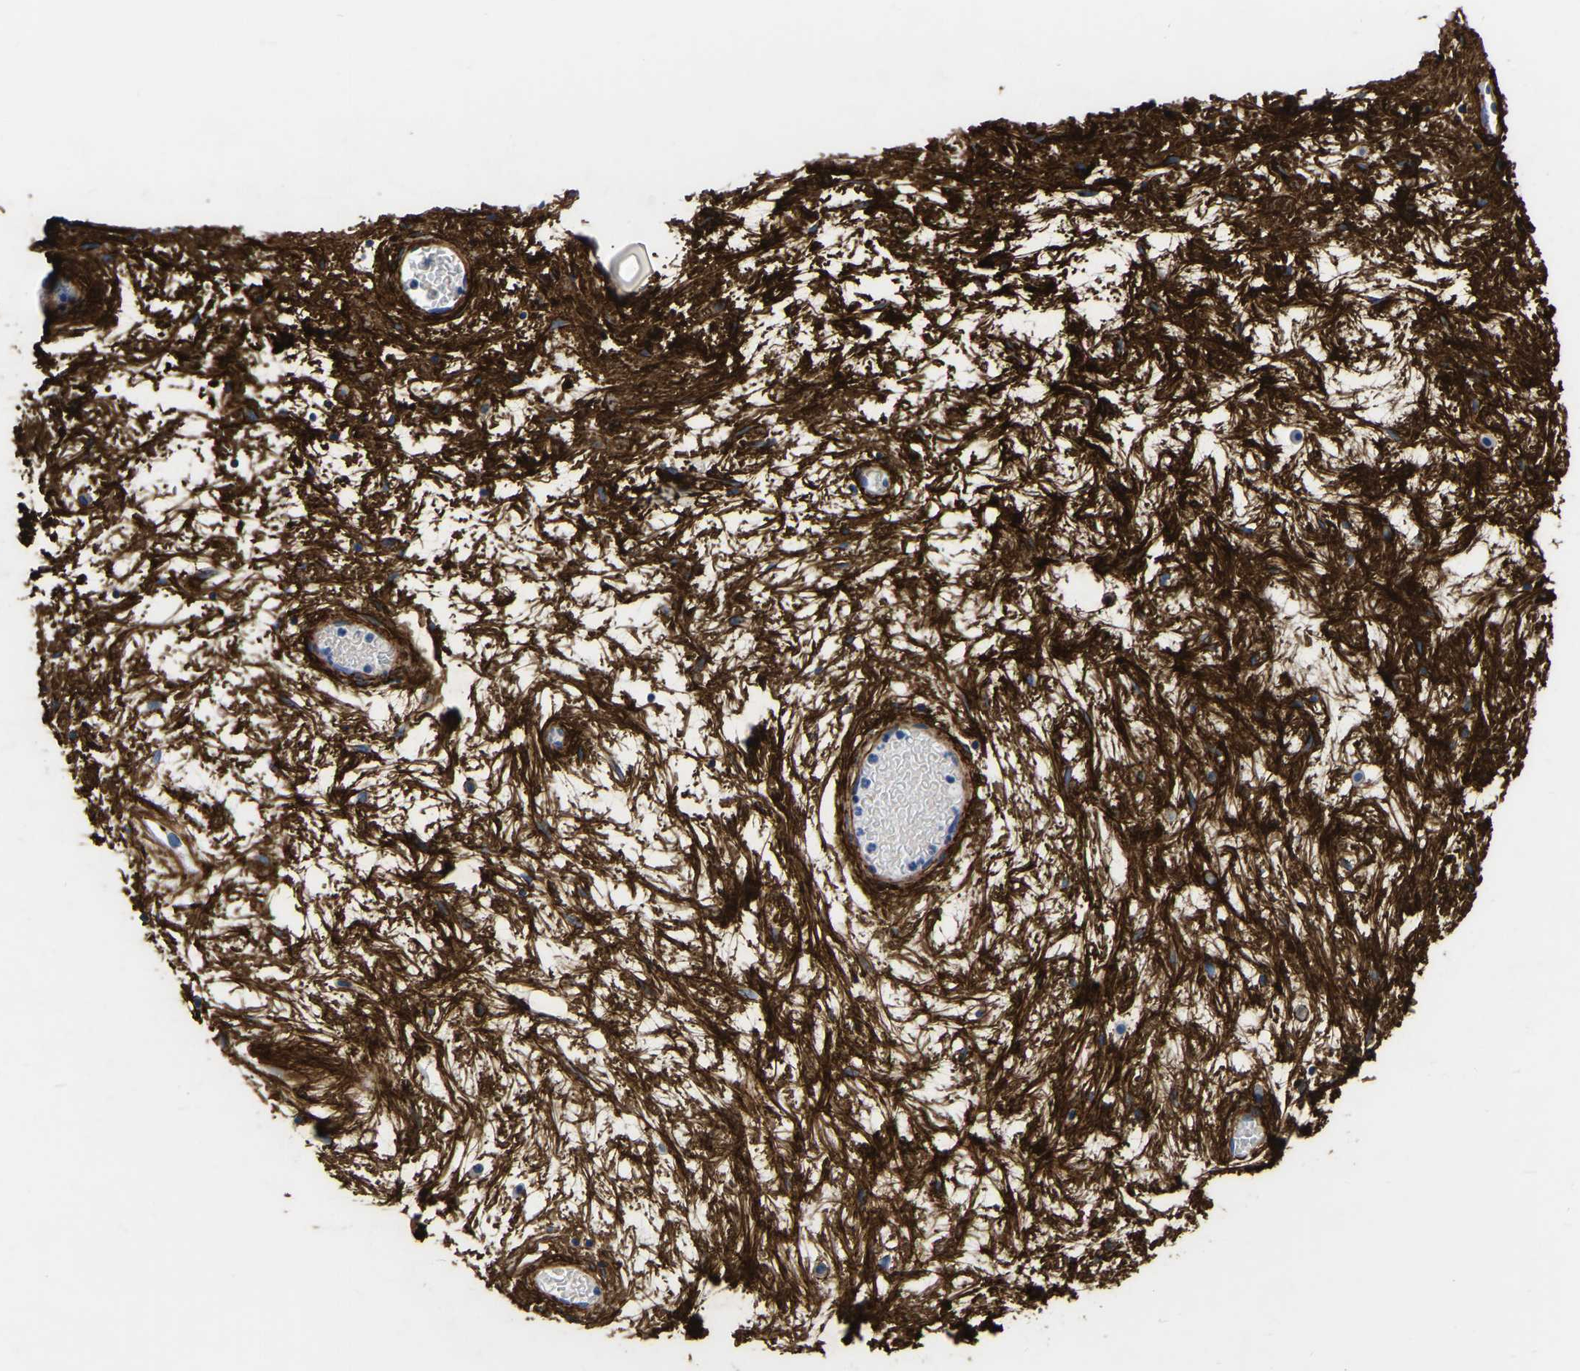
{"staining": {"intensity": "weak", "quantity": "<25%", "location": "cytoplasmic/membranous"}, "tissue": "nasopharynx", "cell_type": "Respiratory epithelial cells", "image_type": "normal", "snomed": [{"axis": "morphology", "description": "Normal tissue, NOS"}, {"axis": "morphology", "description": "Inflammation, NOS"}, {"axis": "topography", "description": "Nasopharynx"}], "caption": "The micrograph demonstrates no staining of respiratory epithelial cells in normal nasopharynx.", "gene": "COL6A1", "patient": {"sex": "male", "age": 48}}